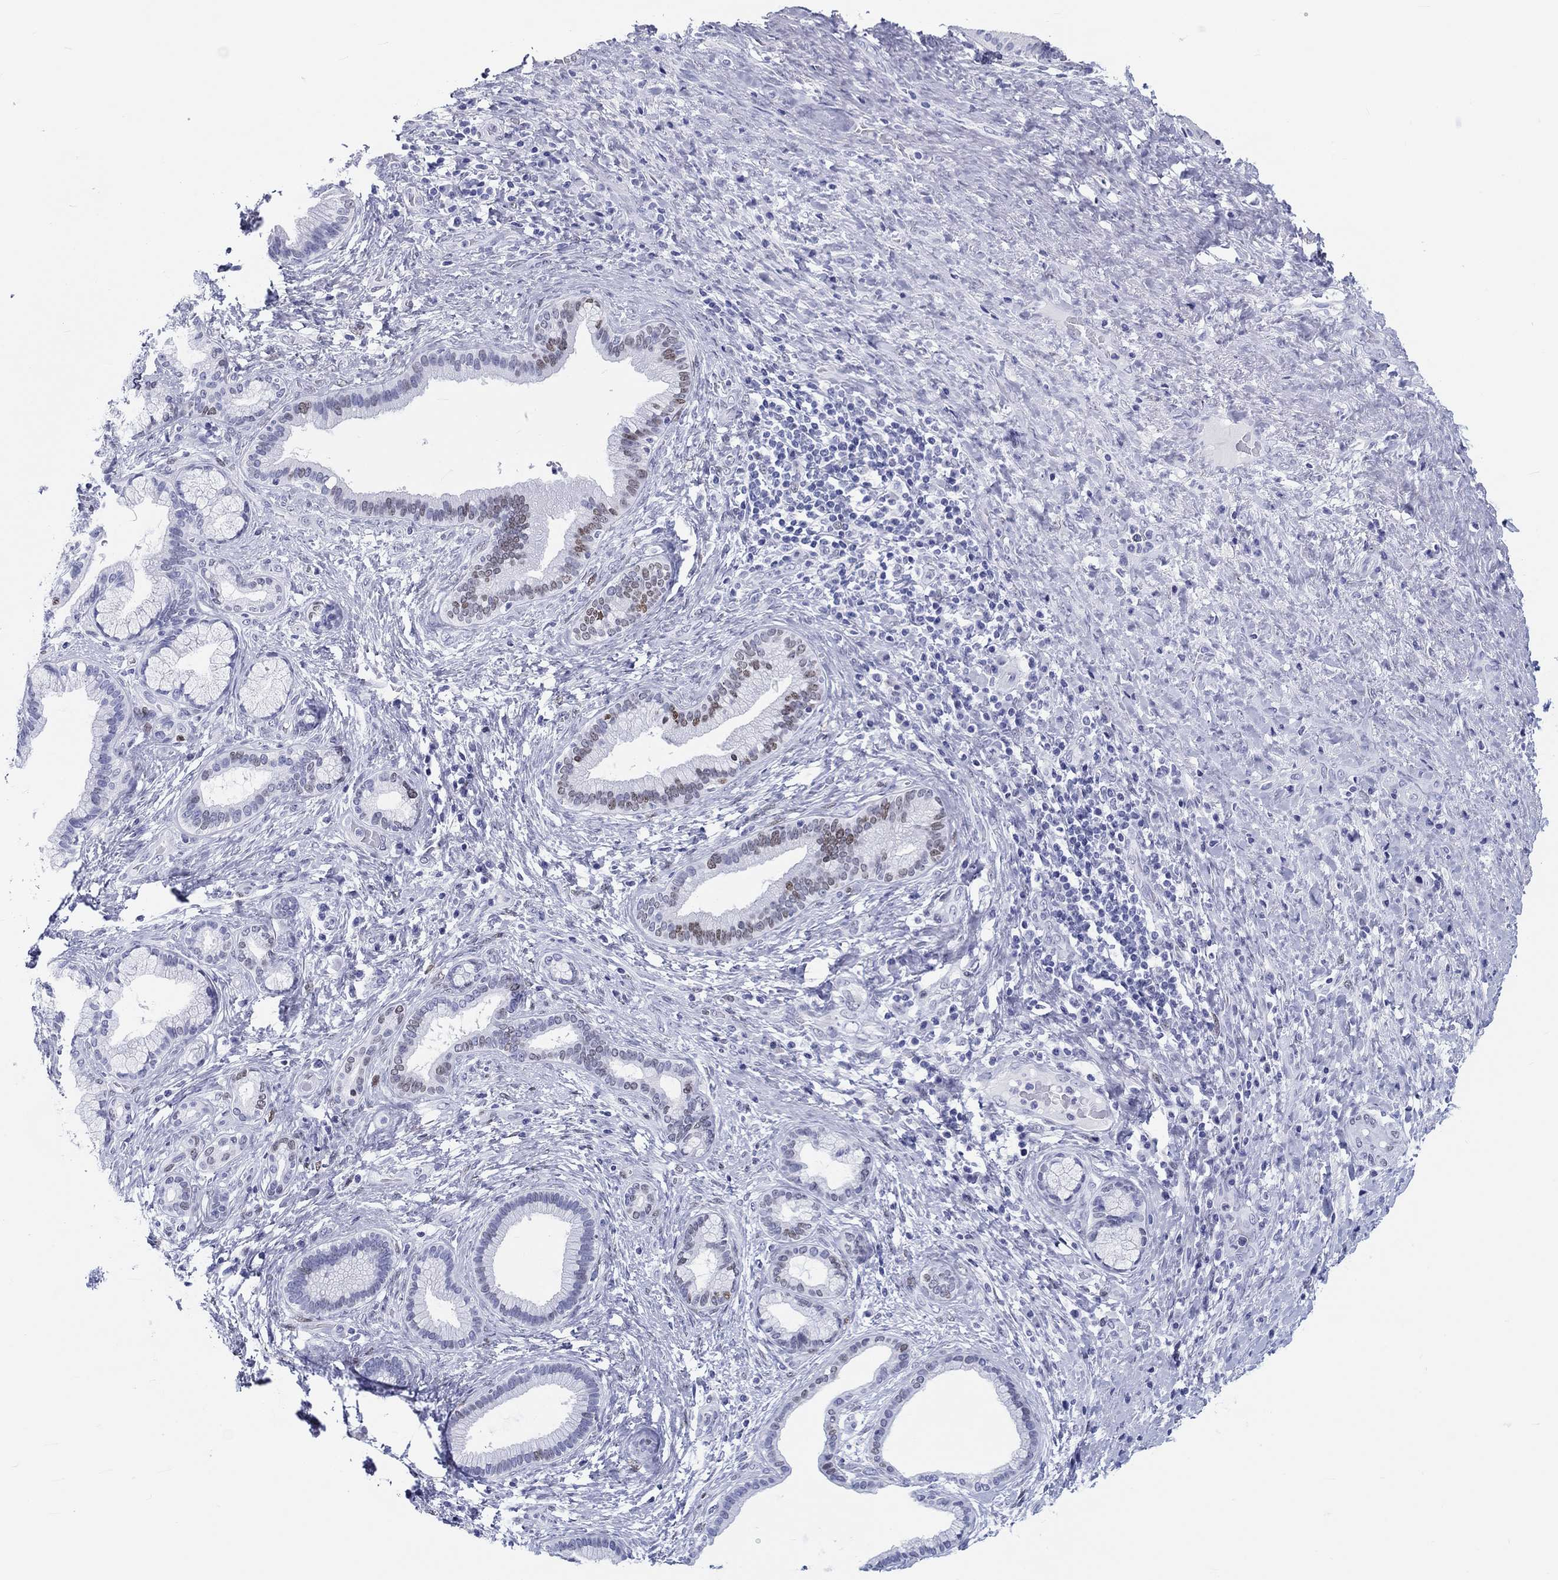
{"staining": {"intensity": "moderate", "quantity": "<25%", "location": "nuclear"}, "tissue": "liver cancer", "cell_type": "Tumor cells", "image_type": "cancer", "snomed": [{"axis": "morphology", "description": "Cholangiocarcinoma"}, {"axis": "topography", "description": "Liver"}], "caption": "Immunohistochemical staining of liver cancer reveals low levels of moderate nuclear protein positivity in approximately <25% of tumor cells. (brown staining indicates protein expression, while blue staining denotes nuclei).", "gene": "H1-1", "patient": {"sex": "female", "age": 73}}